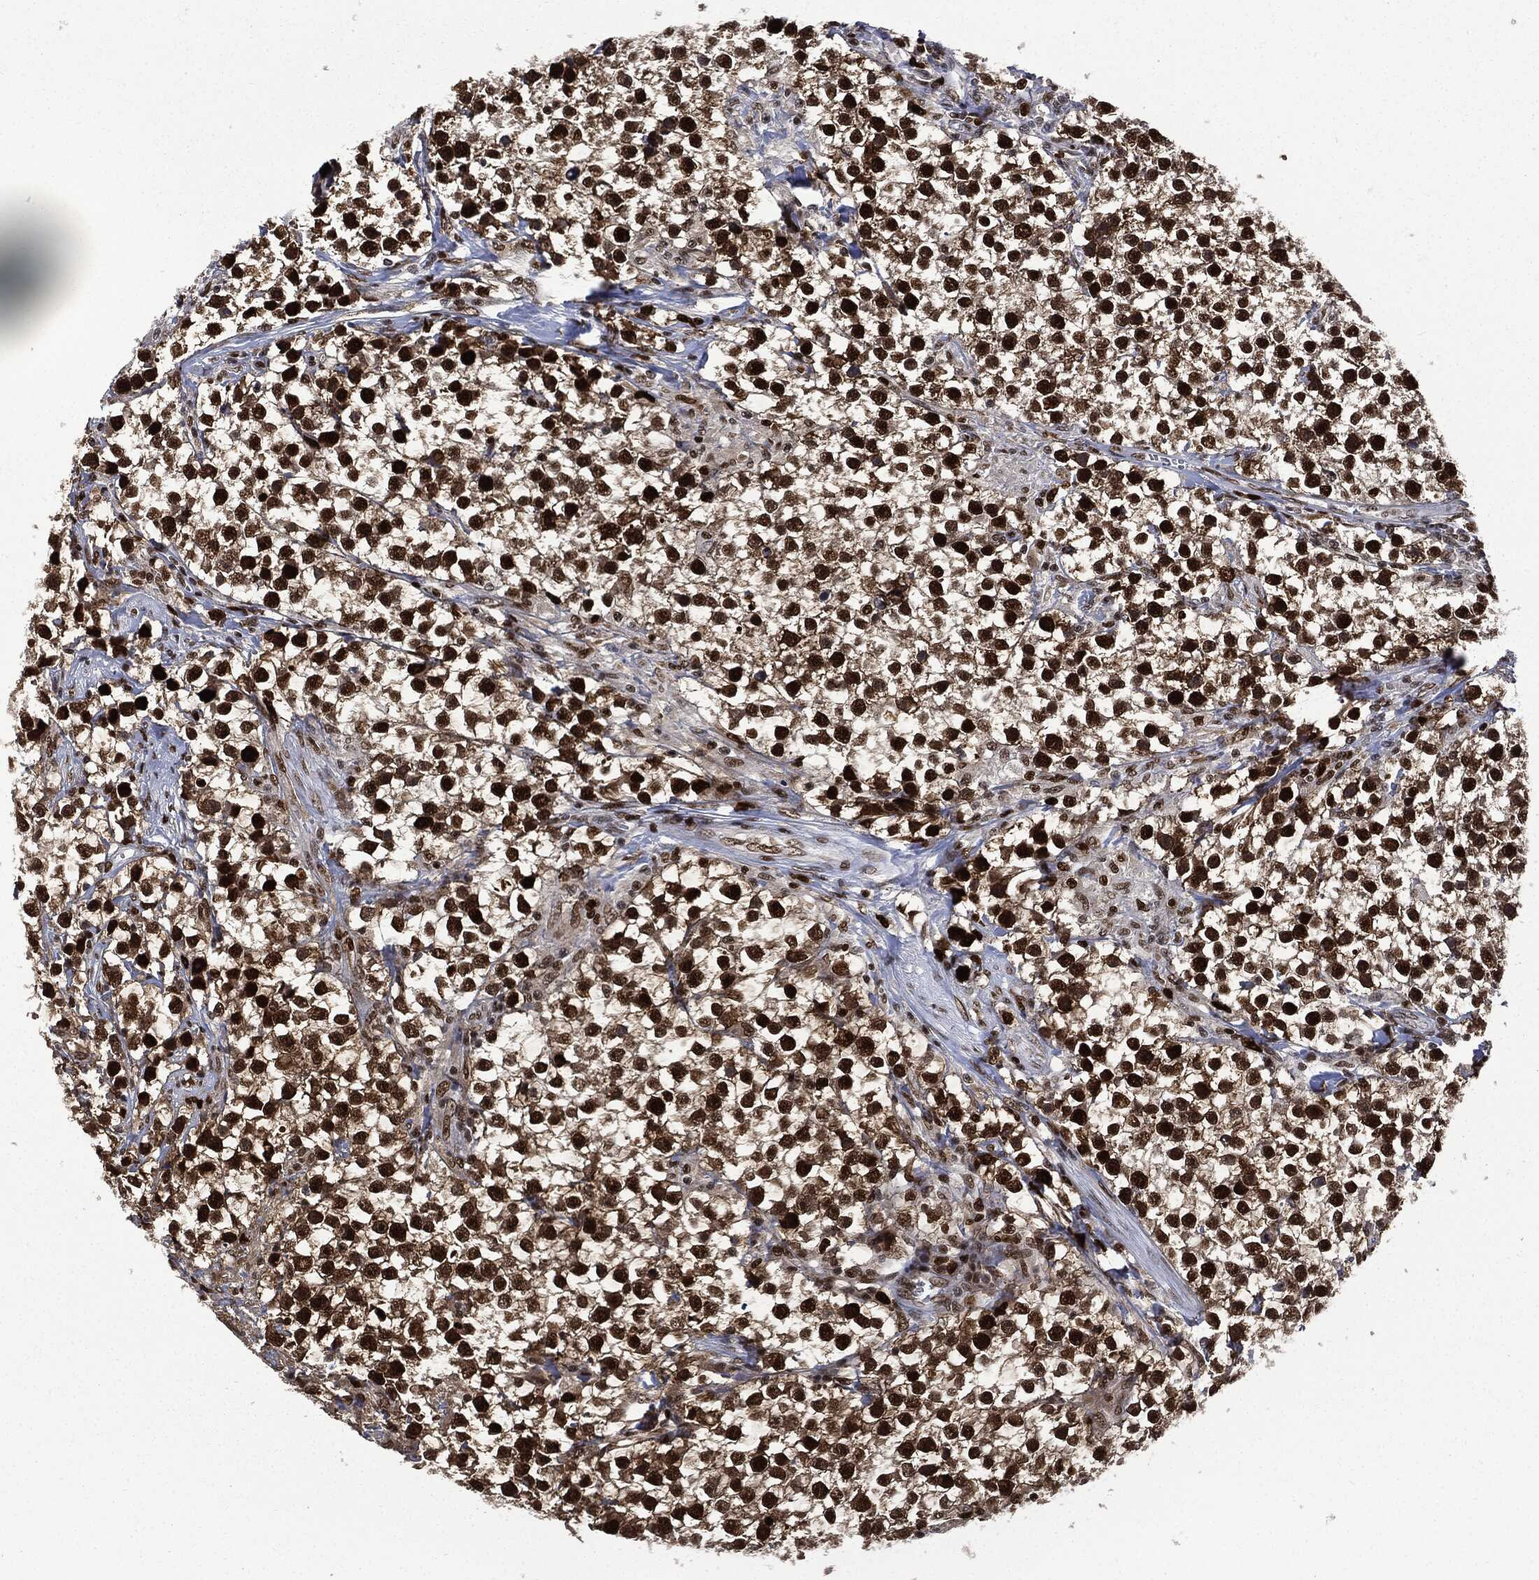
{"staining": {"intensity": "strong", "quantity": ">75%", "location": "nuclear"}, "tissue": "testis cancer", "cell_type": "Tumor cells", "image_type": "cancer", "snomed": [{"axis": "morphology", "description": "Seminoma, NOS"}, {"axis": "topography", "description": "Testis"}], "caption": "Protein positivity by IHC shows strong nuclear staining in about >75% of tumor cells in testis seminoma.", "gene": "PCNA", "patient": {"sex": "male", "age": 59}}